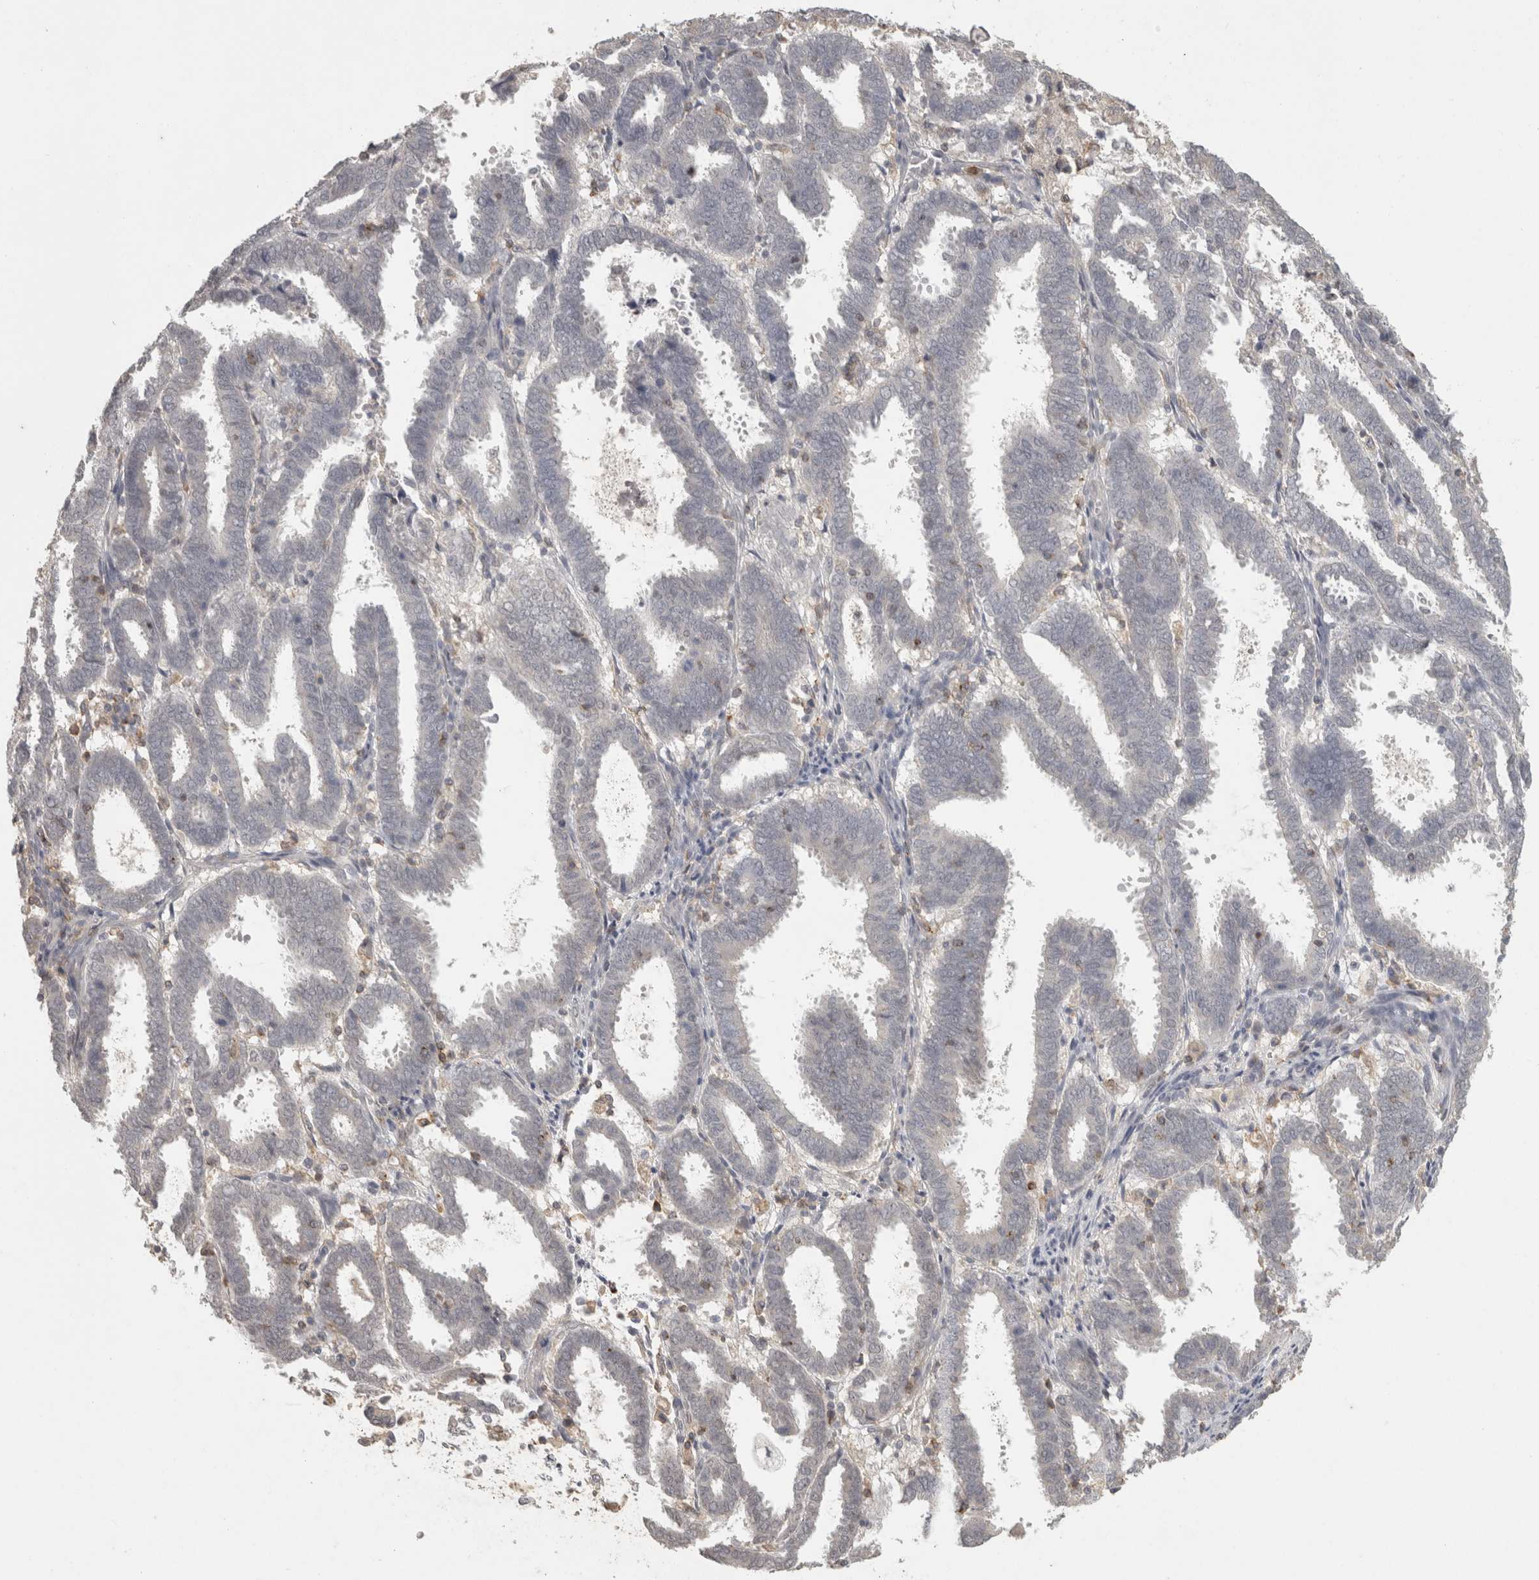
{"staining": {"intensity": "negative", "quantity": "none", "location": "none"}, "tissue": "endometrial cancer", "cell_type": "Tumor cells", "image_type": "cancer", "snomed": [{"axis": "morphology", "description": "Adenocarcinoma, NOS"}, {"axis": "topography", "description": "Uterus"}], "caption": "IHC image of human endometrial cancer stained for a protein (brown), which displays no expression in tumor cells.", "gene": "HAVCR2", "patient": {"sex": "female", "age": 83}}